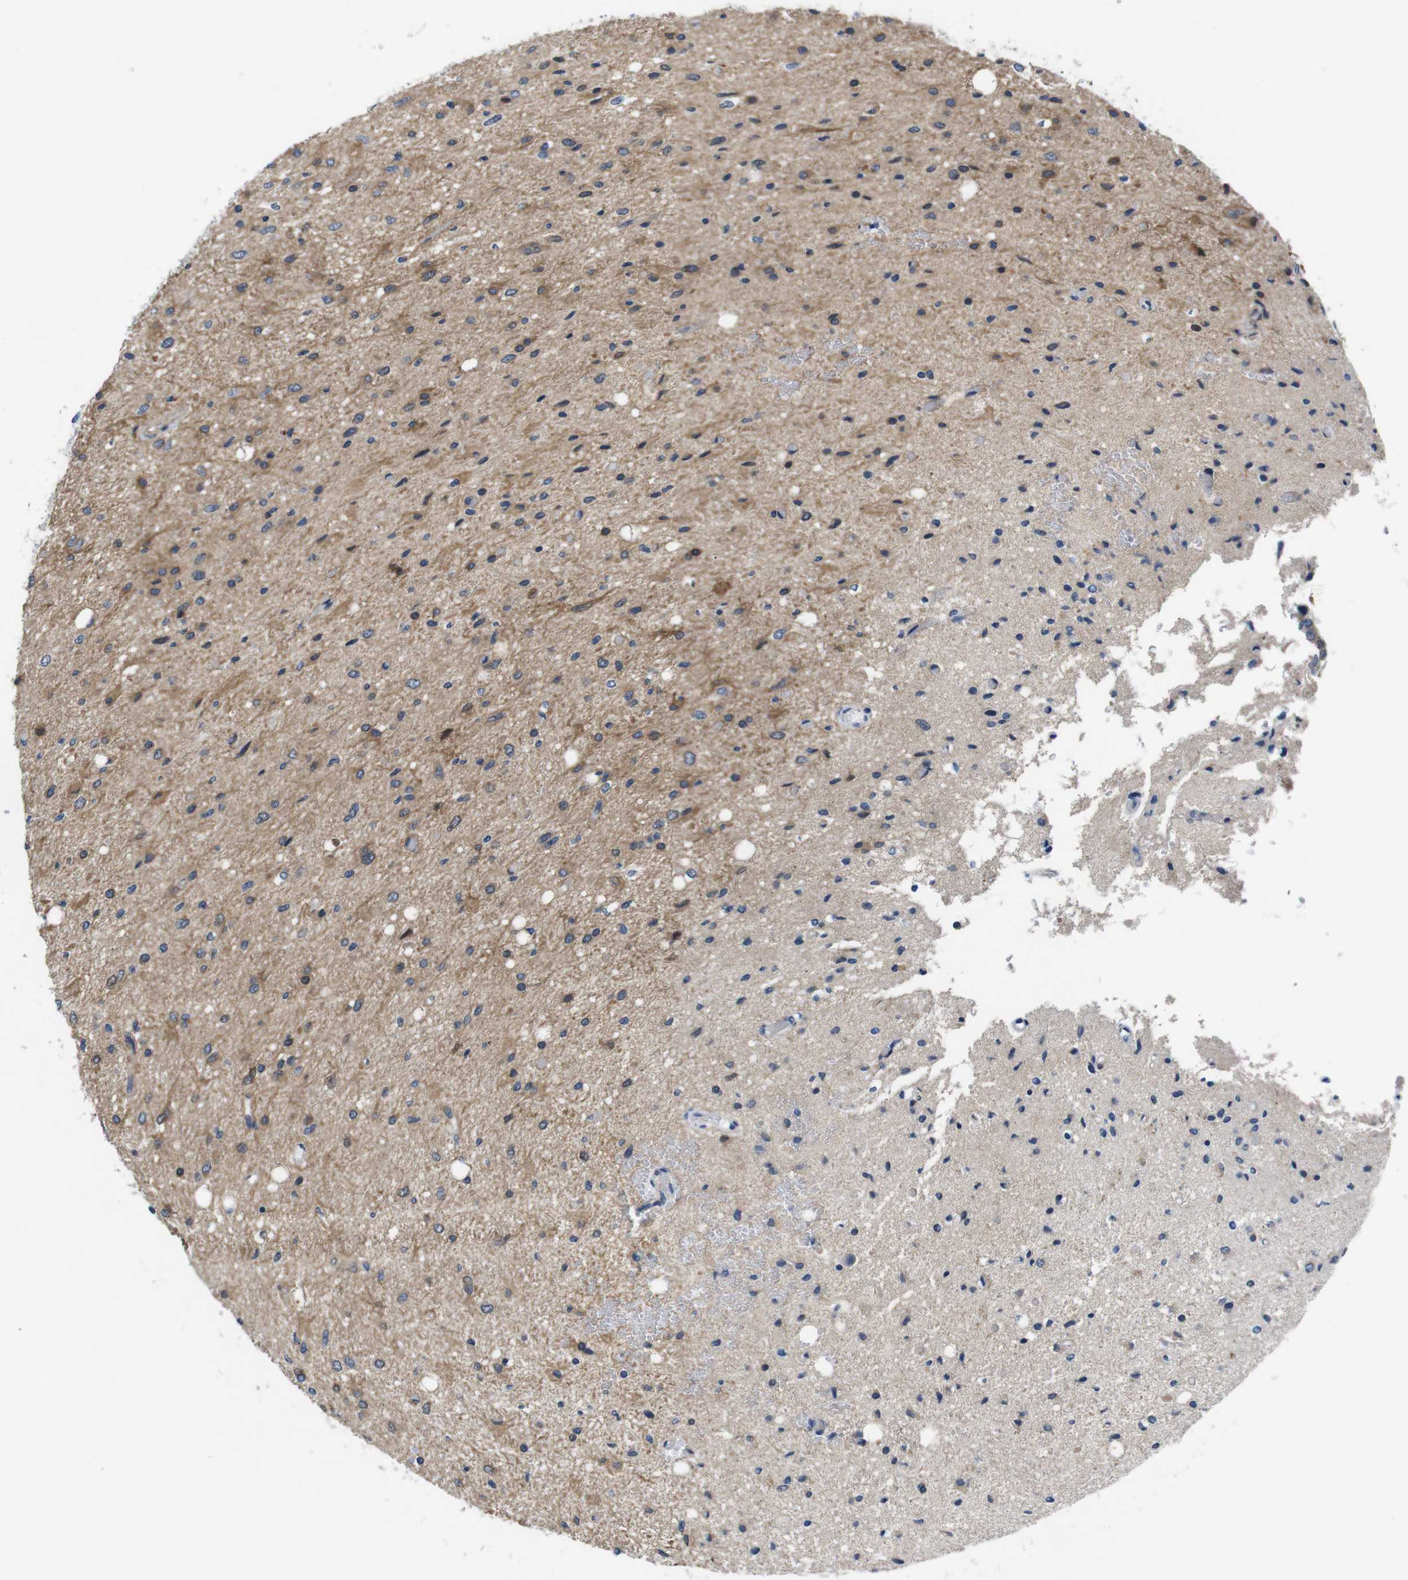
{"staining": {"intensity": "moderate", "quantity": "25%-75%", "location": "cytoplasmic/membranous"}, "tissue": "glioma", "cell_type": "Tumor cells", "image_type": "cancer", "snomed": [{"axis": "morphology", "description": "Glioma, malignant, Low grade"}, {"axis": "topography", "description": "Brain"}], "caption": "Glioma stained with a protein marker shows moderate staining in tumor cells.", "gene": "JAK1", "patient": {"sex": "male", "age": 77}}